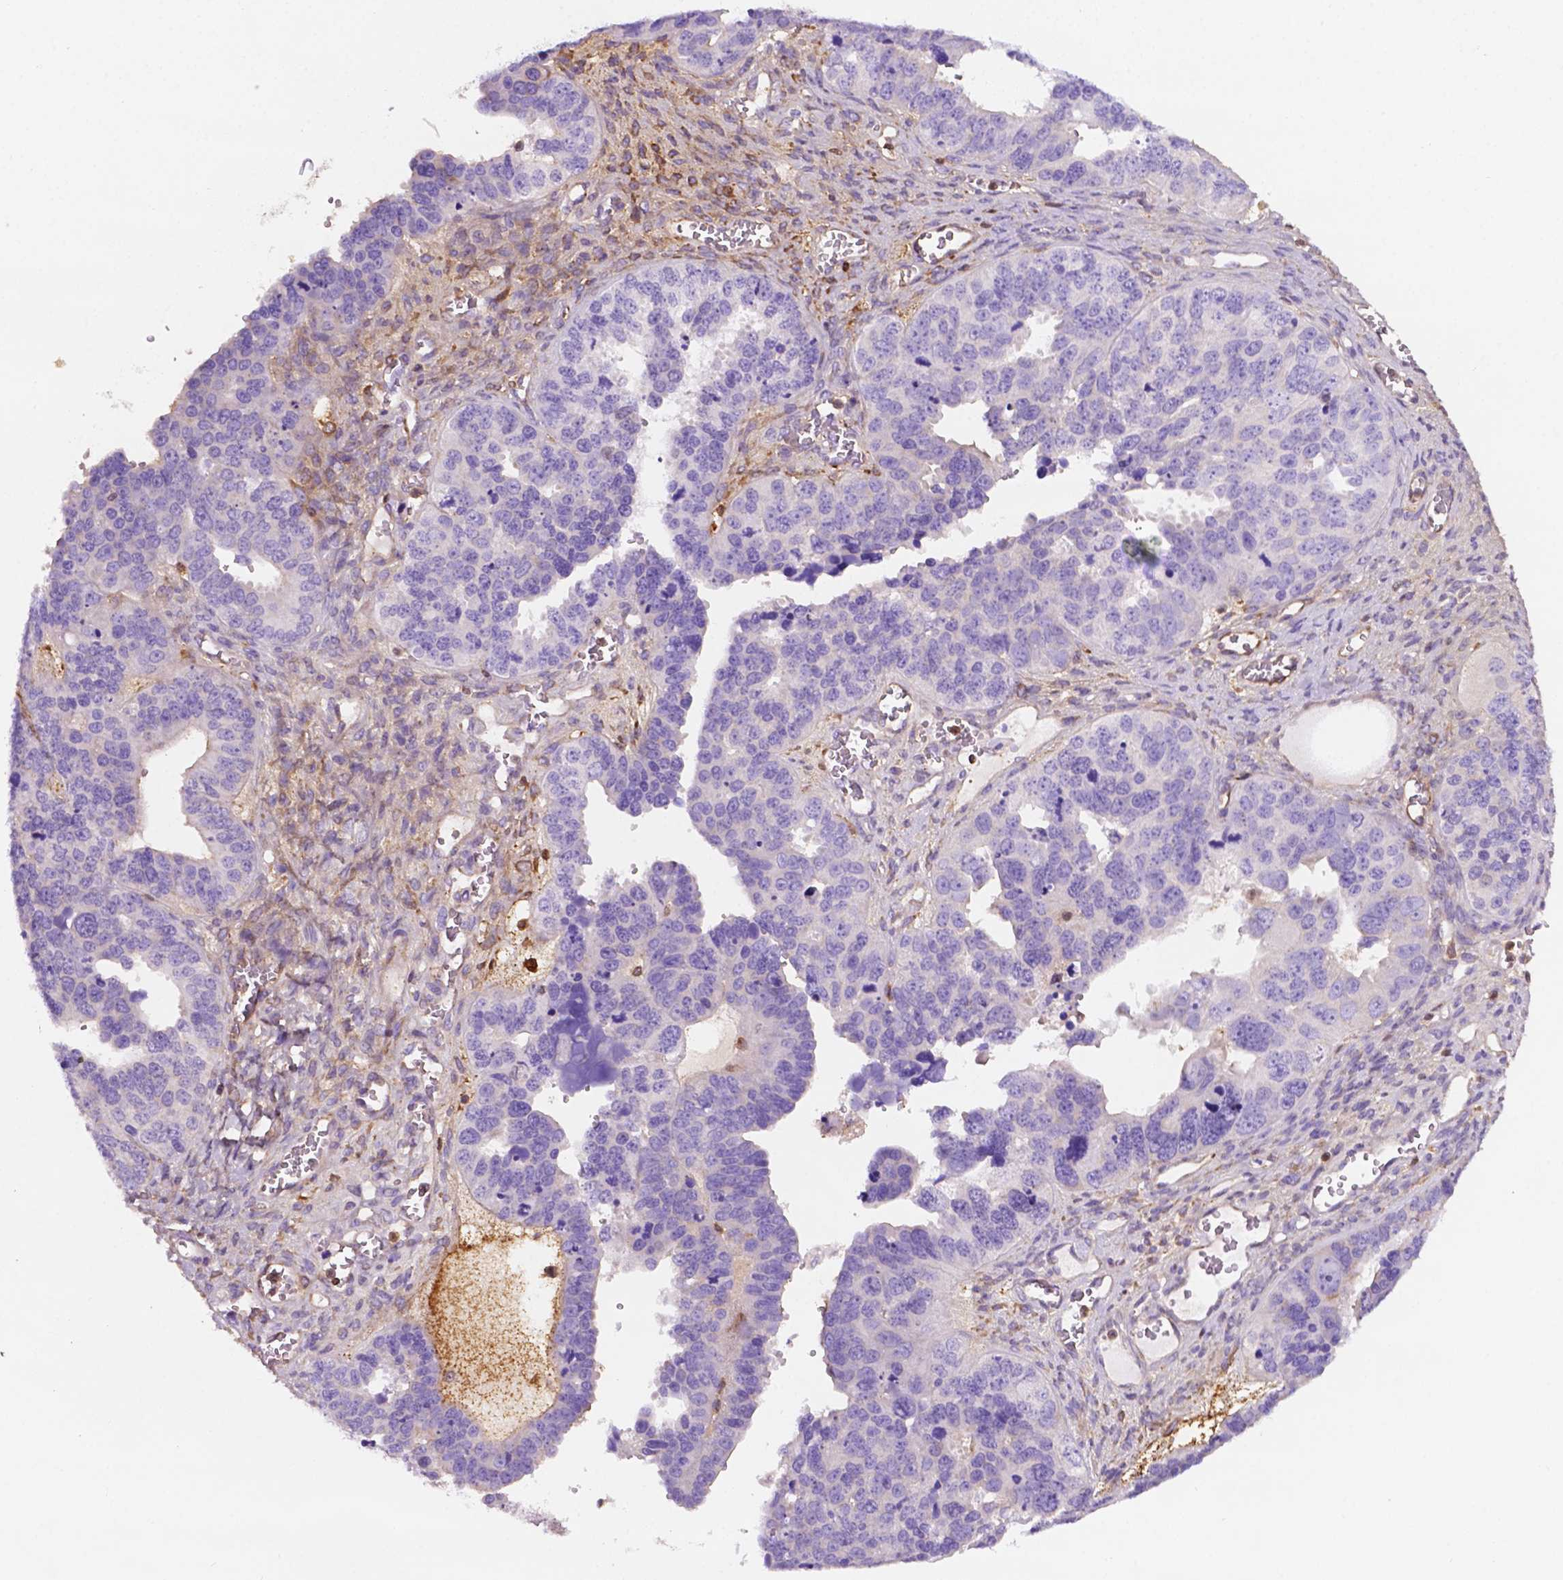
{"staining": {"intensity": "negative", "quantity": "none", "location": "none"}, "tissue": "ovarian cancer", "cell_type": "Tumor cells", "image_type": "cancer", "snomed": [{"axis": "morphology", "description": "Cystadenocarcinoma, serous, NOS"}, {"axis": "topography", "description": "Ovary"}], "caption": "IHC image of human ovarian cancer (serous cystadenocarcinoma) stained for a protein (brown), which shows no positivity in tumor cells.", "gene": "DCN", "patient": {"sex": "female", "age": 76}}